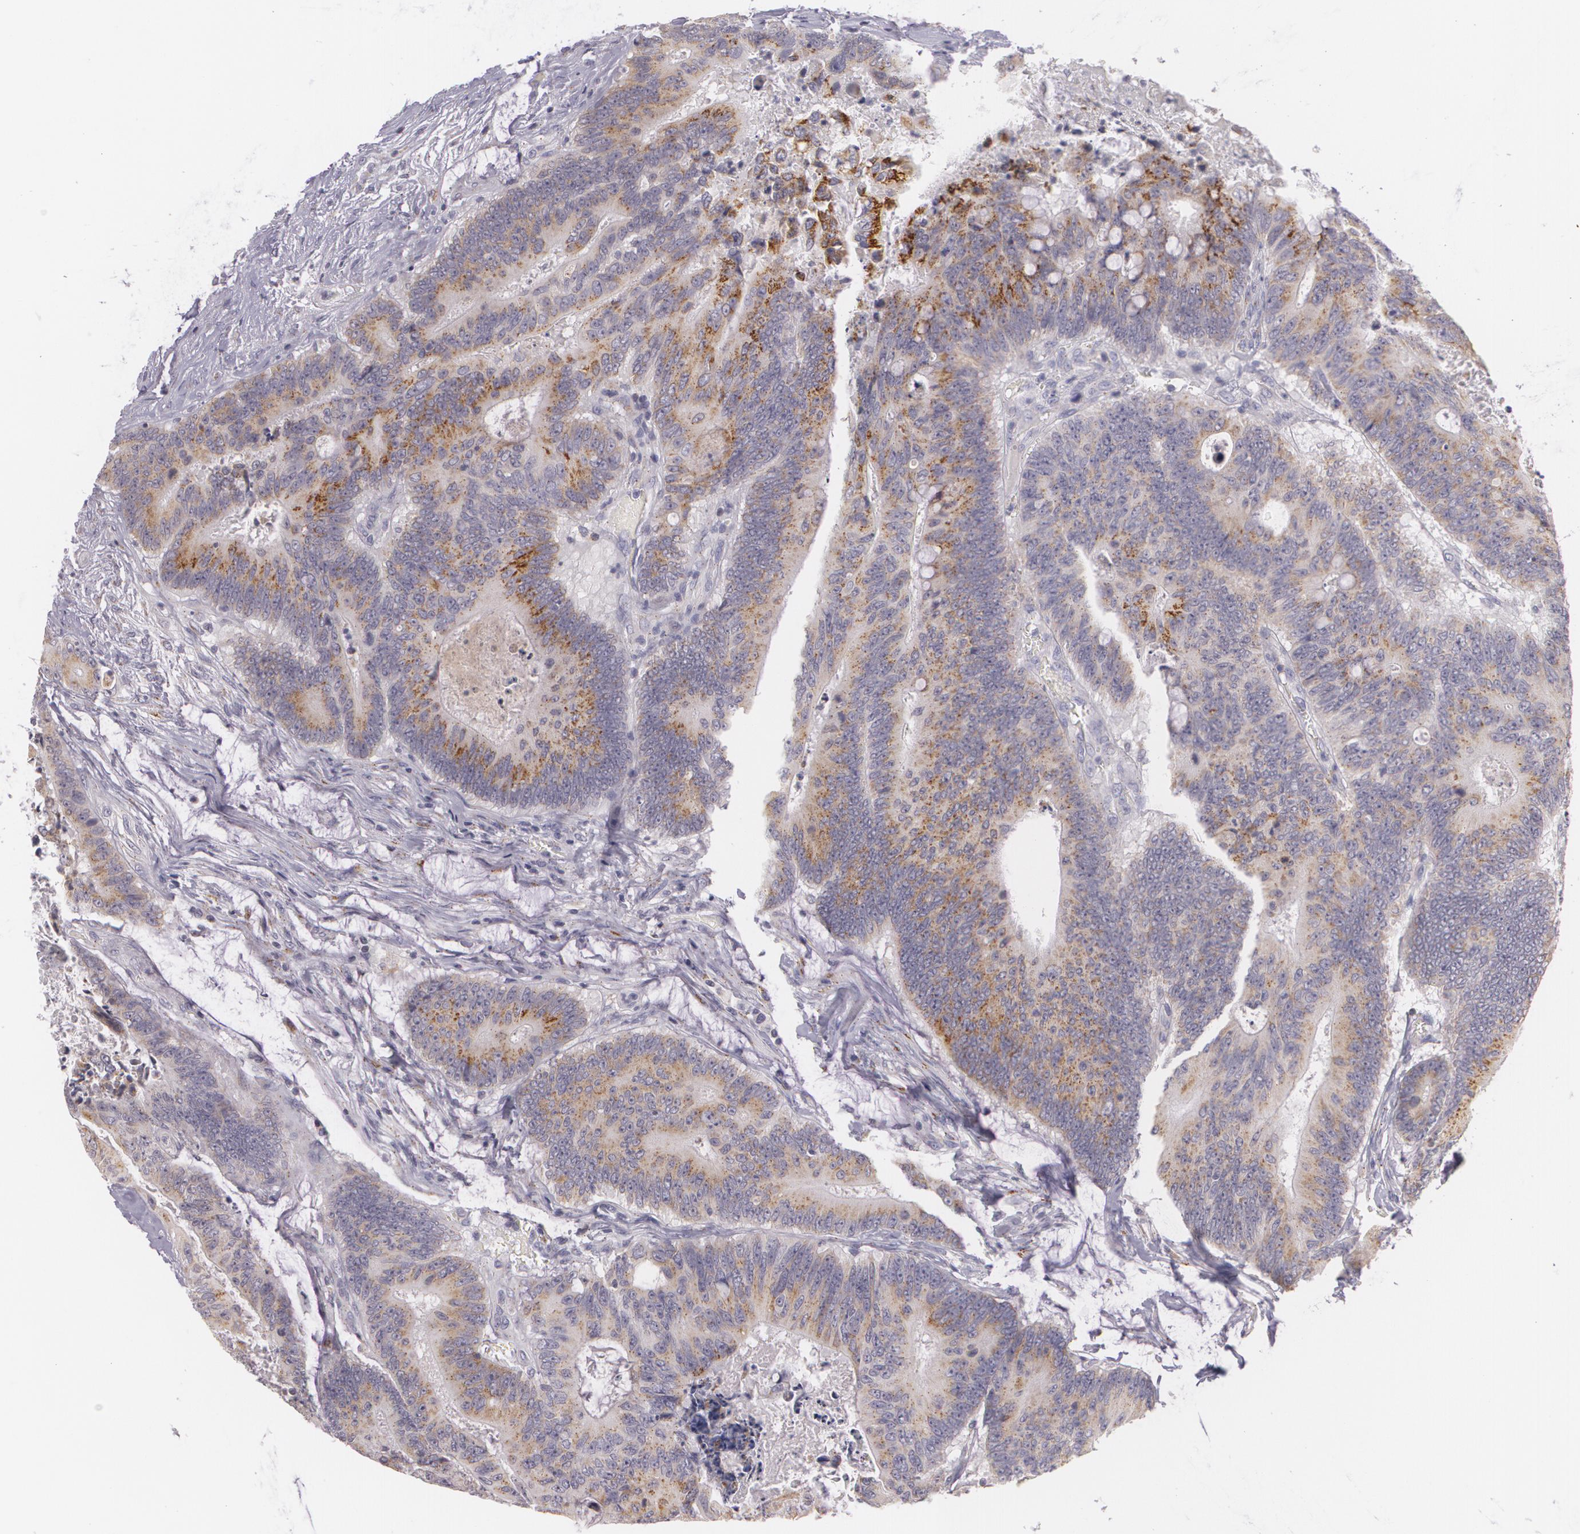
{"staining": {"intensity": "moderate", "quantity": ">75%", "location": "cytoplasmic/membranous"}, "tissue": "colorectal cancer", "cell_type": "Tumor cells", "image_type": "cancer", "snomed": [{"axis": "morphology", "description": "Adenocarcinoma, NOS"}, {"axis": "topography", "description": "Colon"}], "caption": "A medium amount of moderate cytoplasmic/membranous staining is appreciated in about >75% of tumor cells in colorectal adenocarcinoma tissue.", "gene": "CILK1", "patient": {"sex": "male", "age": 65}}